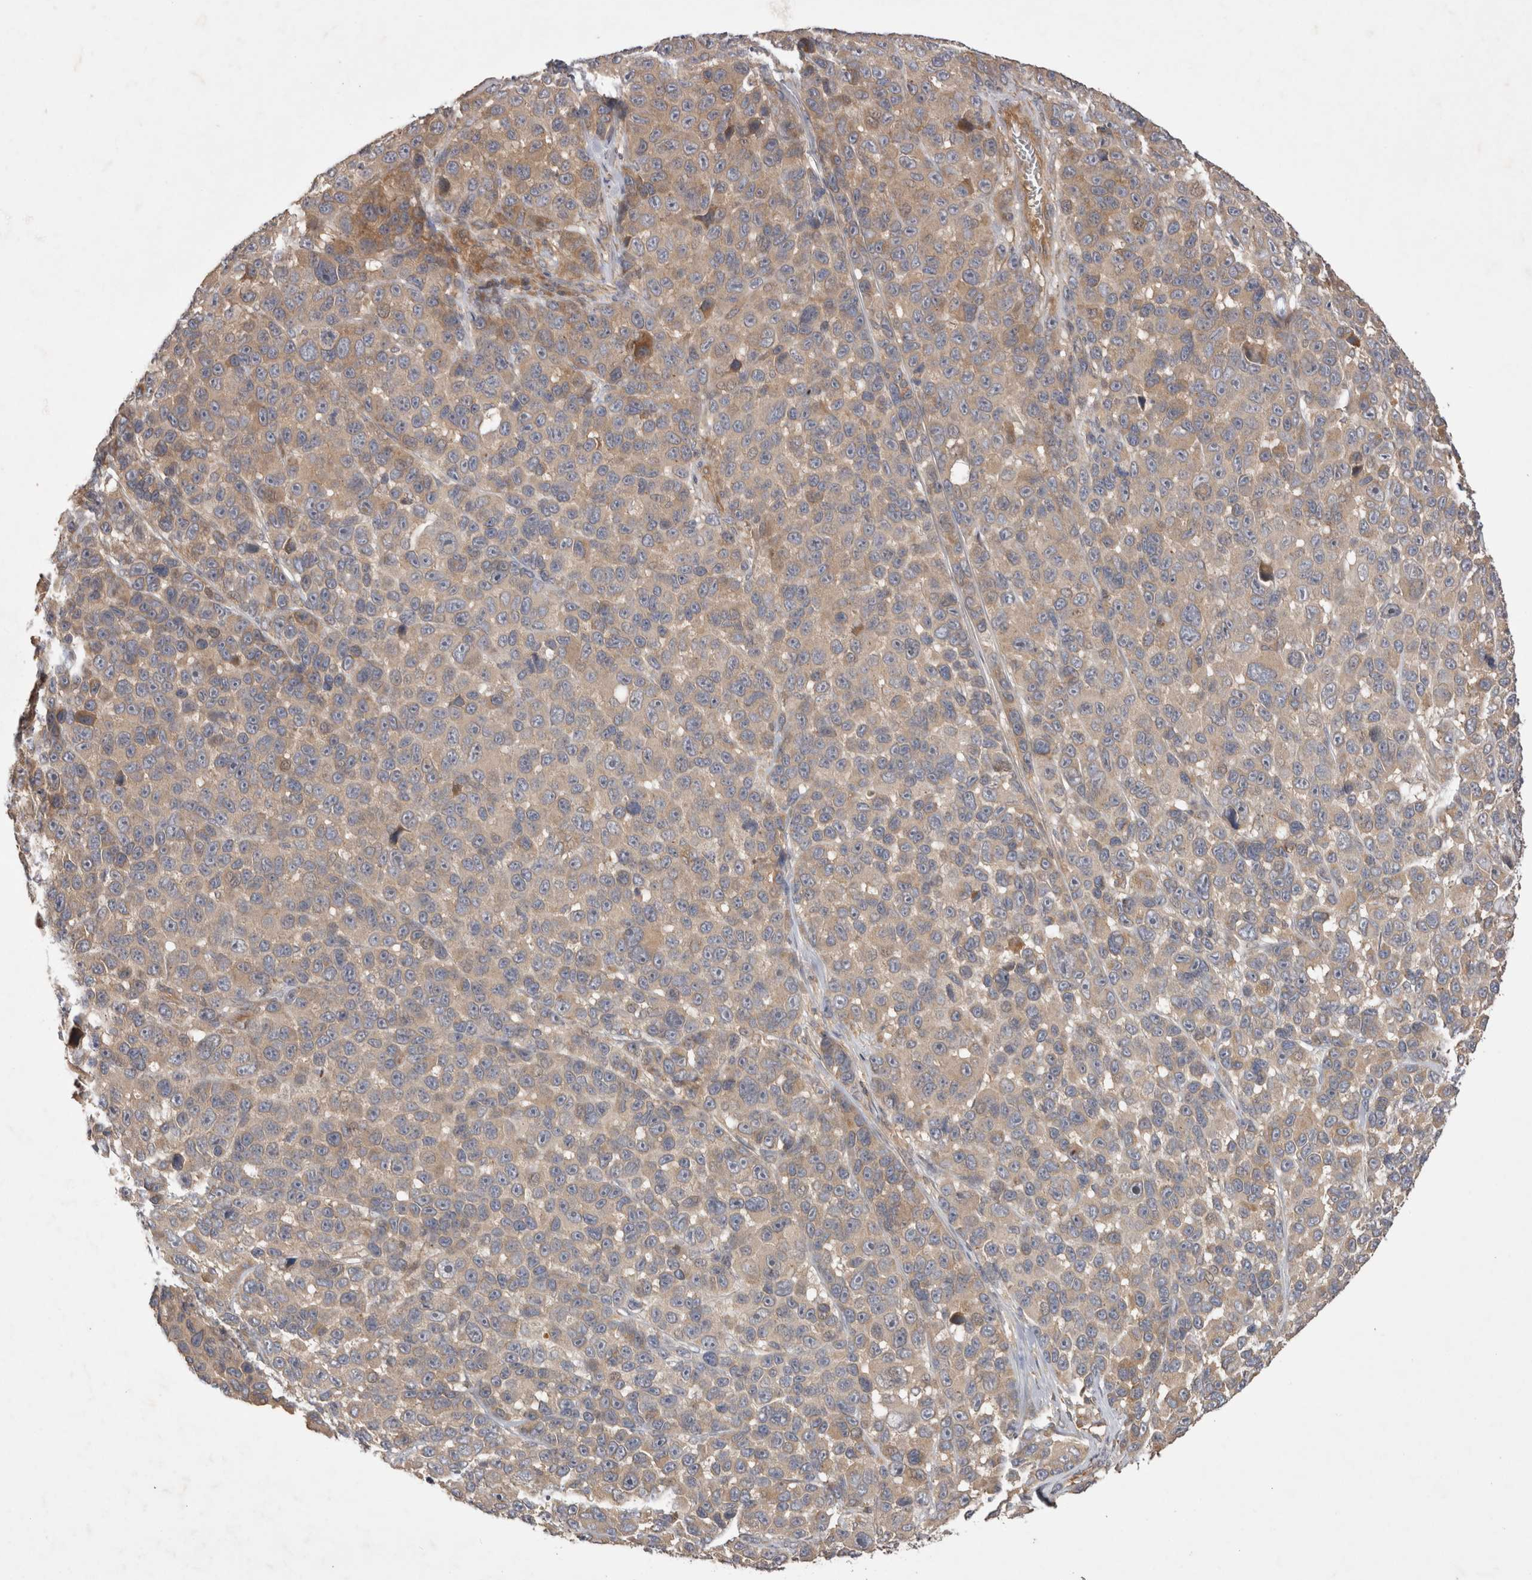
{"staining": {"intensity": "weak", "quantity": "<25%", "location": "cytoplasmic/membranous"}, "tissue": "melanoma", "cell_type": "Tumor cells", "image_type": "cancer", "snomed": [{"axis": "morphology", "description": "Malignant melanoma, NOS"}, {"axis": "topography", "description": "Skin"}], "caption": "Immunohistochemical staining of melanoma demonstrates no significant staining in tumor cells.", "gene": "PPP1R42", "patient": {"sex": "male", "age": 53}}